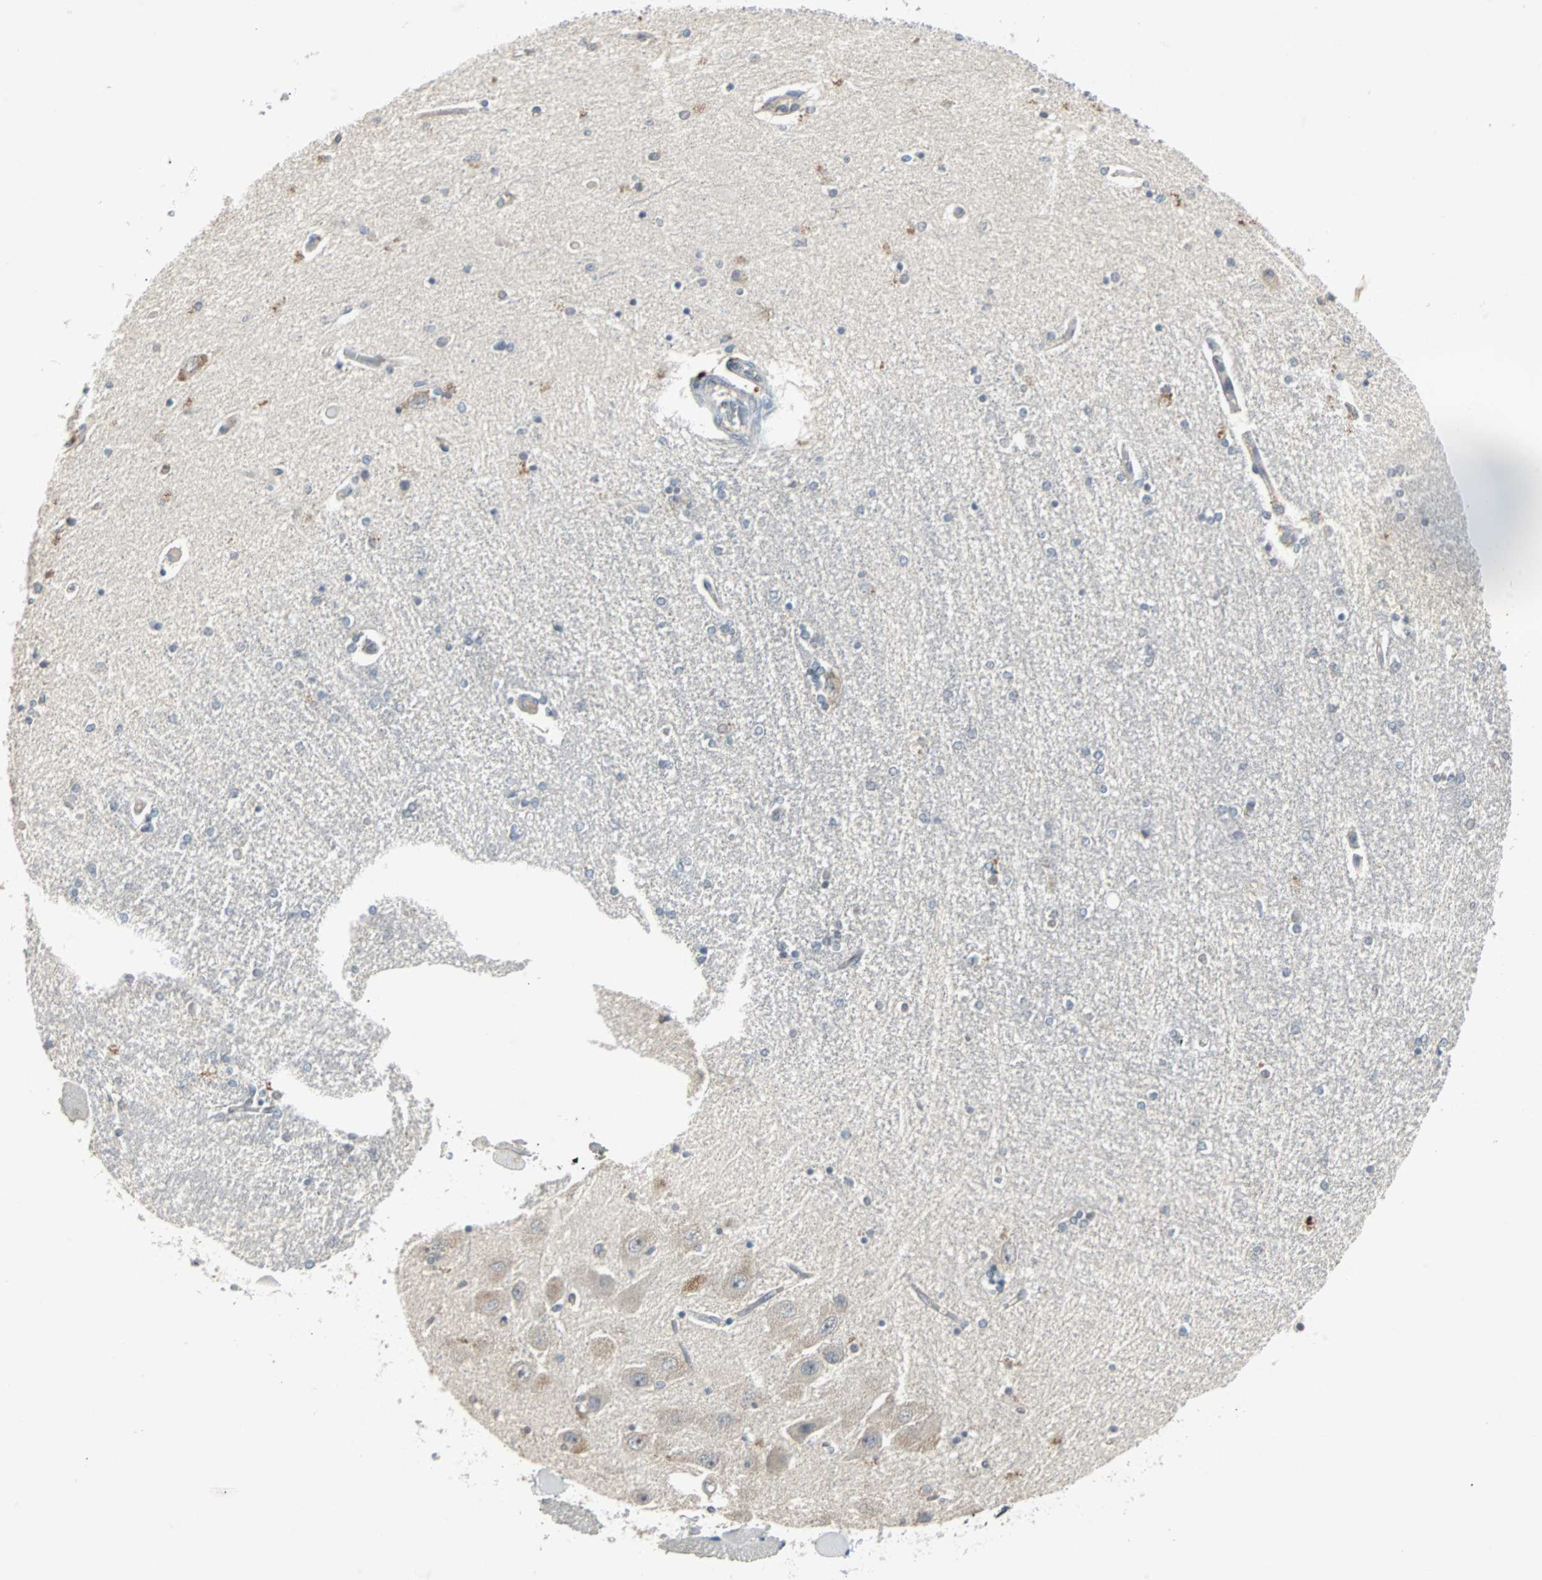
{"staining": {"intensity": "negative", "quantity": "none", "location": "none"}, "tissue": "hippocampus", "cell_type": "Glial cells", "image_type": "normal", "snomed": [{"axis": "morphology", "description": "Normal tissue, NOS"}, {"axis": "topography", "description": "Hippocampus"}], "caption": "Glial cells show no significant positivity in benign hippocampus. (DAB (3,3'-diaminobenzidine) IHC with hematoxylin counter stain).", "gene": "CMC2", "patient": {"sex": "female", "age": 54}}